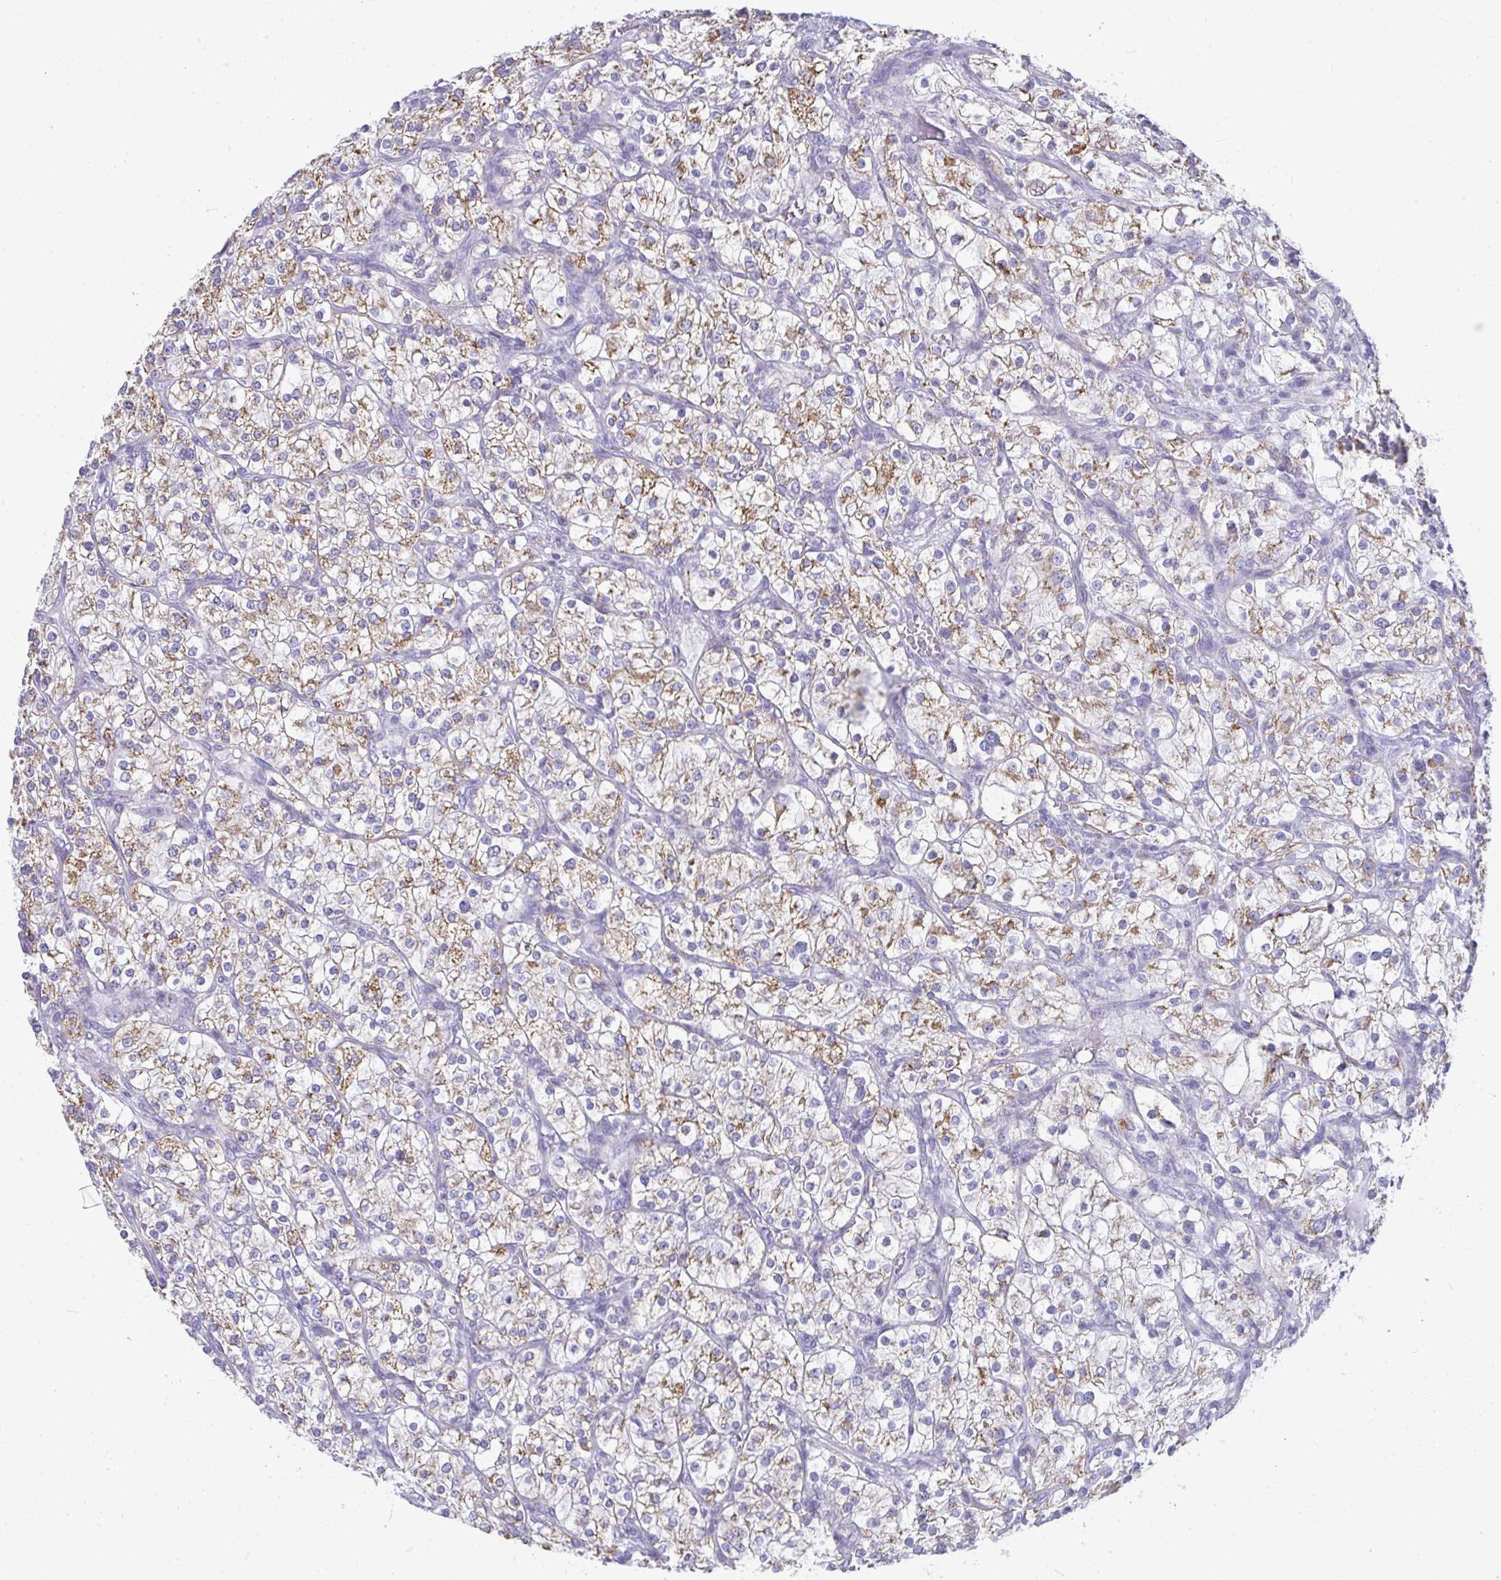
{"staining": {"intensity": "moderate", "quantity": "25%-75%", "location": "cytoplasmic/membranous"}, "tissue": "renal cancer", "cell_type": "Tumor cells", "image_type": "cancer", "snomed": [{"axis": "morphology", "description": "Adenocarcinoma, NOS"}, {"axis": "topography", "description": "Kidney"}], "caption": "Protein expression by IHC demonstrates moderate cytoplasmic/membranous staining in about 25%-75% of tumor cells in adenocarcinoma (renal). (DAB (3,3'-diaminobenzidine) IHC with brightfield microscopy, high magnification).", "gene": "SLC6A1", "patient": {"sex": "male", "age": 80}}